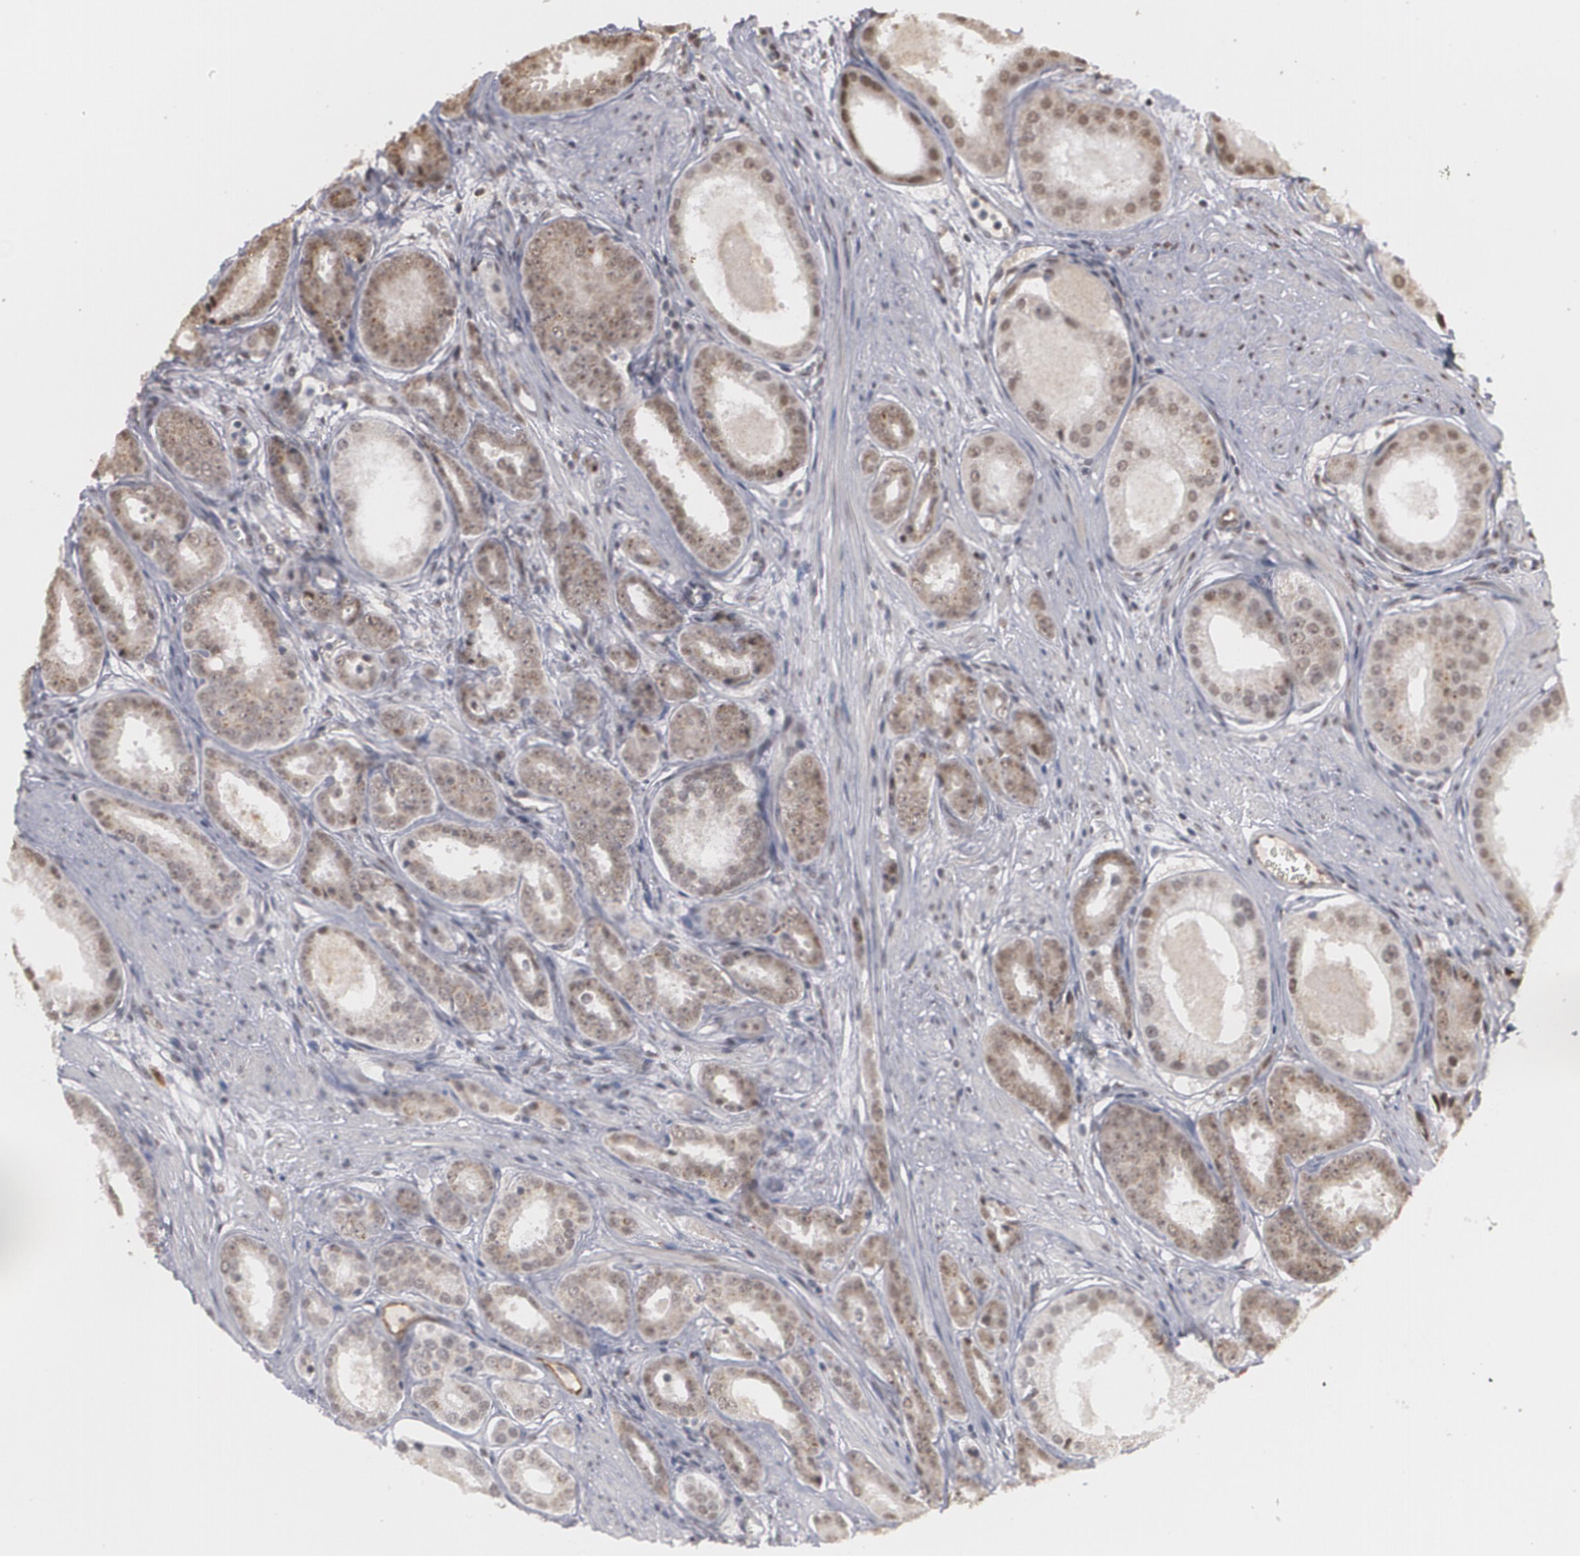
{"staining": {"intensity": "weak", "quantity": ">75%", "location": "cytoplasmic/membranous,nuclear"}, "tissue": "prostate cancer", "cell_type": "Tumor cells", "image_type": "cancer", "snomed": [{"axis": "morphology", "description": "Adenocarcinoma, Medium grade"}, {"axis": "topography", "description": "Prostate"}], "caption": "Brown immunohistochemical staining in prostate cancer reveals weak cytoplasmic/membranous and nuclear staining in approximately >75% of tumor cells. The staining was performed using DAB (3,3'-diaminobenzidine) to visualize the protein expression in brown, while the nuclei were stained in blue with hematoxylin (Magnification: 20x).", "gene": "ZNF75A", "patient": {"sex": "male", "age": 53}}